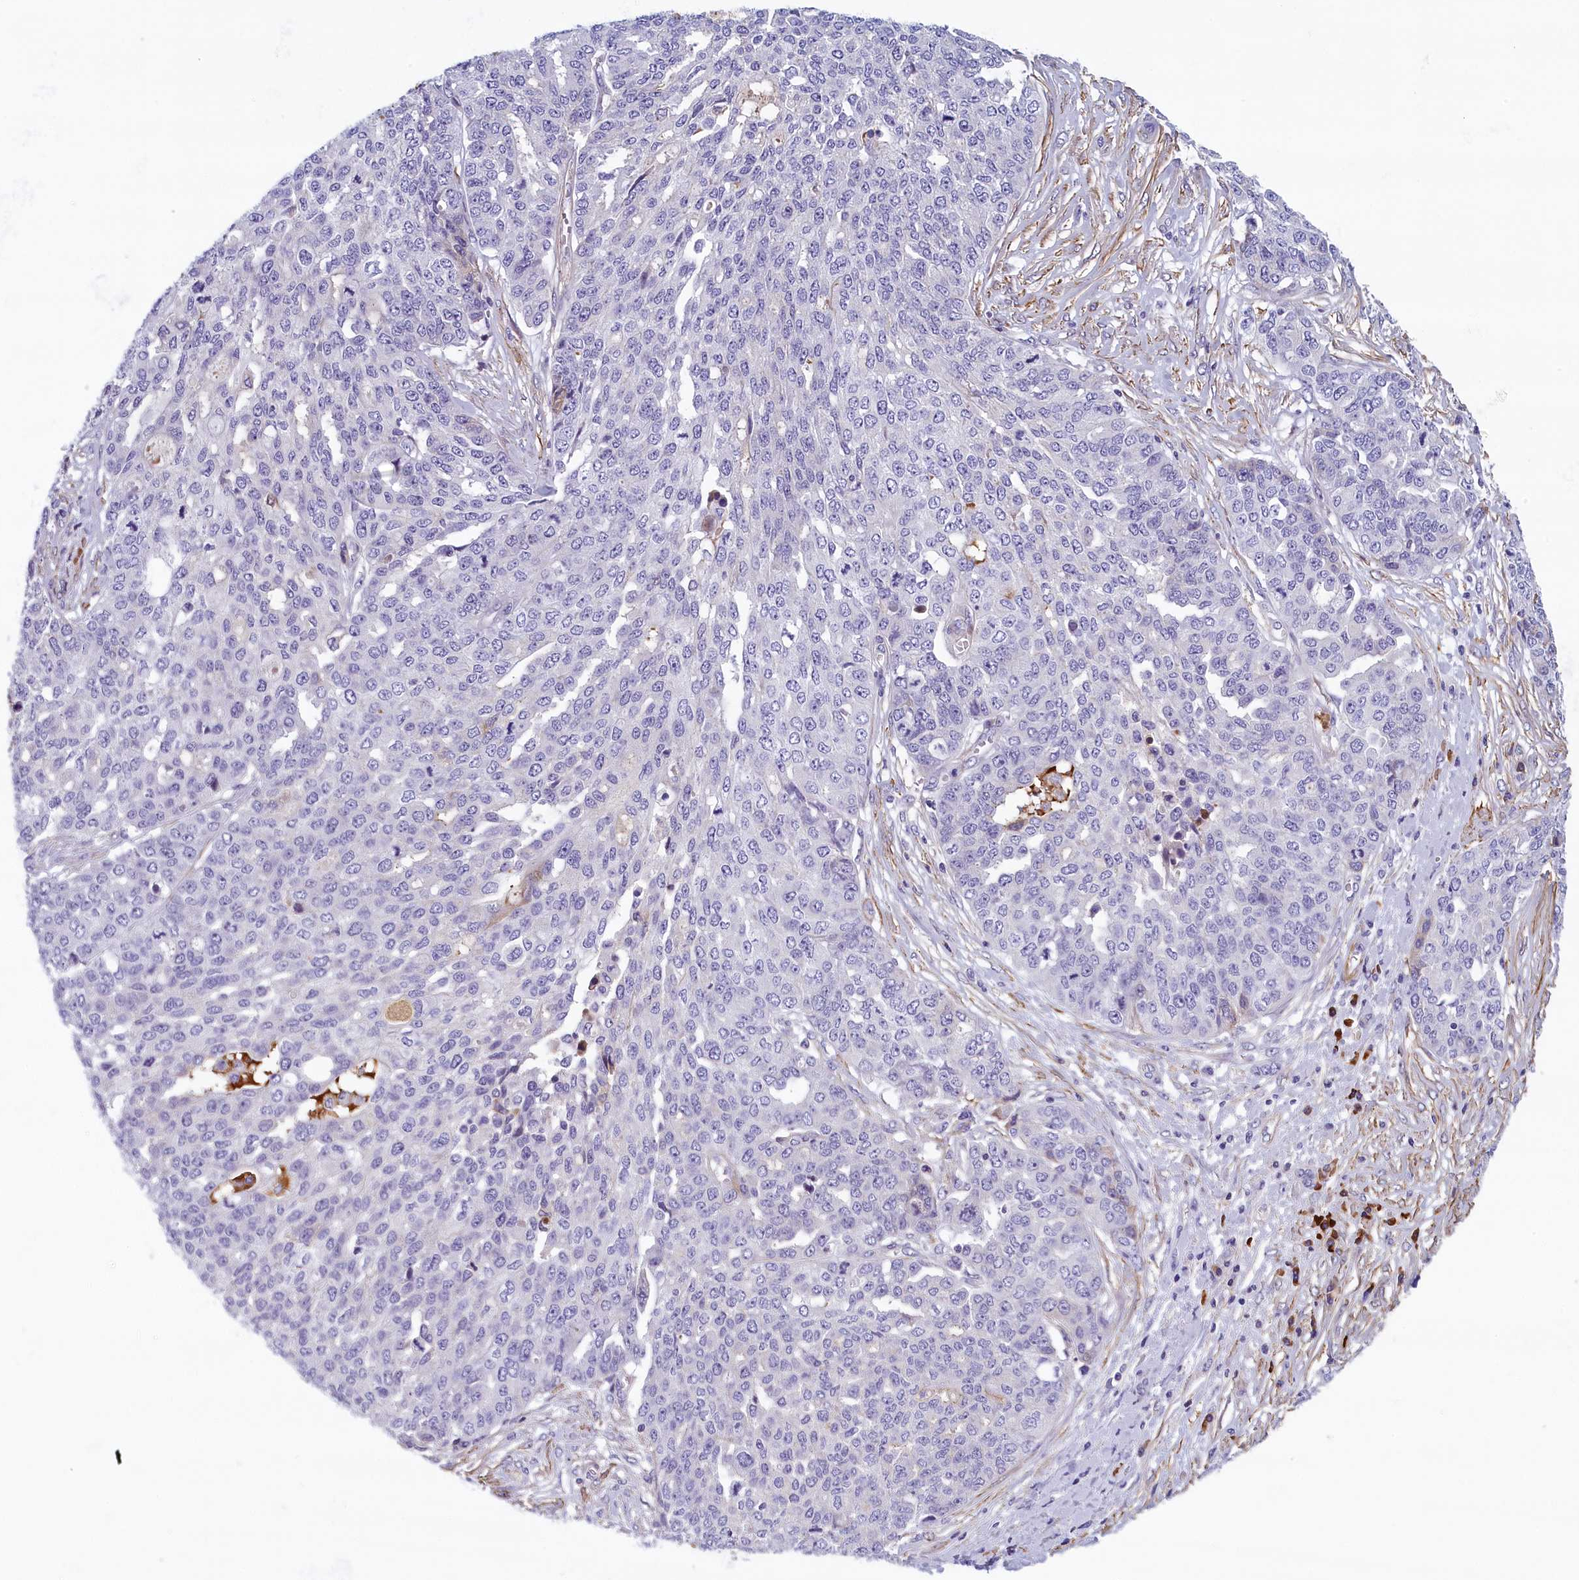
{"staining": {"intensity": "negative", "quantity": "none", "location": "none"}, "tissue": "ovarian cancer", "cell_type": "Tumor cells", "image_type": "cancer", "snomed": [{"axis": "morphology", "description": "Cystadenocarcinoma, serous, NOS"}, {"axis": "topography", "description": "Soft tissue"}, {"axis": "topography", "description": "Ovary"}], "caption": "This is an immunohistochemistry (IHC) micrograph of serous cystadenocarcinoma (ovarian). There is no positivity in tumor cells.", "gene": "BCL2L13", "patient": {"sex": "female", "age": 57}}